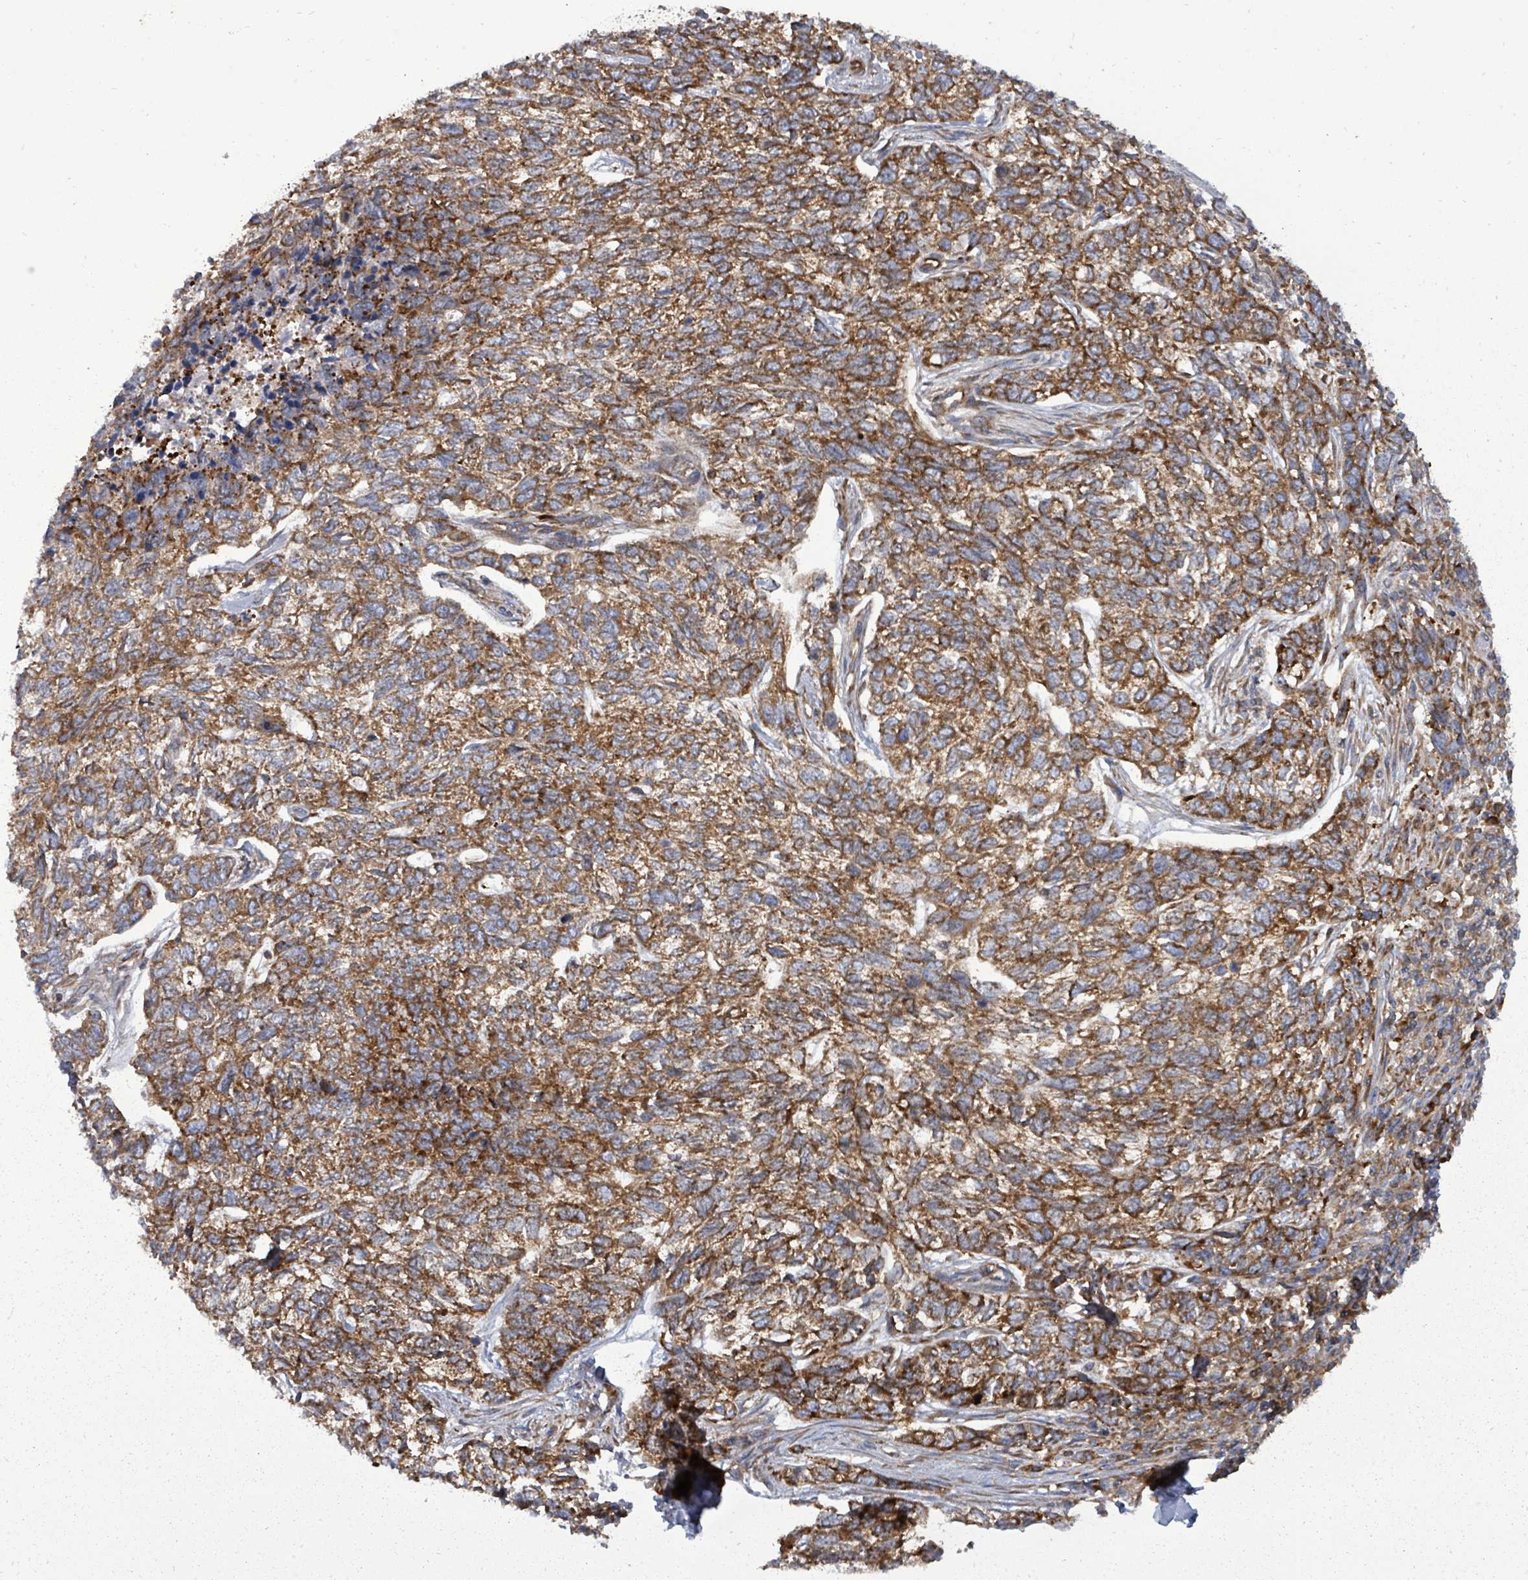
{"staining": {"intensity": "strong", "quantity": ">75%", "location": "cytoplasmic/membranous"}, "tissue": "skin cancer", "cell_type": "Tumor cells", "image_type": "cancer", "snomed": [{"axis": "morphology", "description": "Basal cell carcinoma"}, {"axis": "topography", "description": "Skin"}], "caption": "Tumor cells exhibit high levels of strong cytoplasmic/membranous positivity in about >75% of cells in skin cancer.", "gene": "EIF3C", "patient": {"sex": "female", "age": 65}}